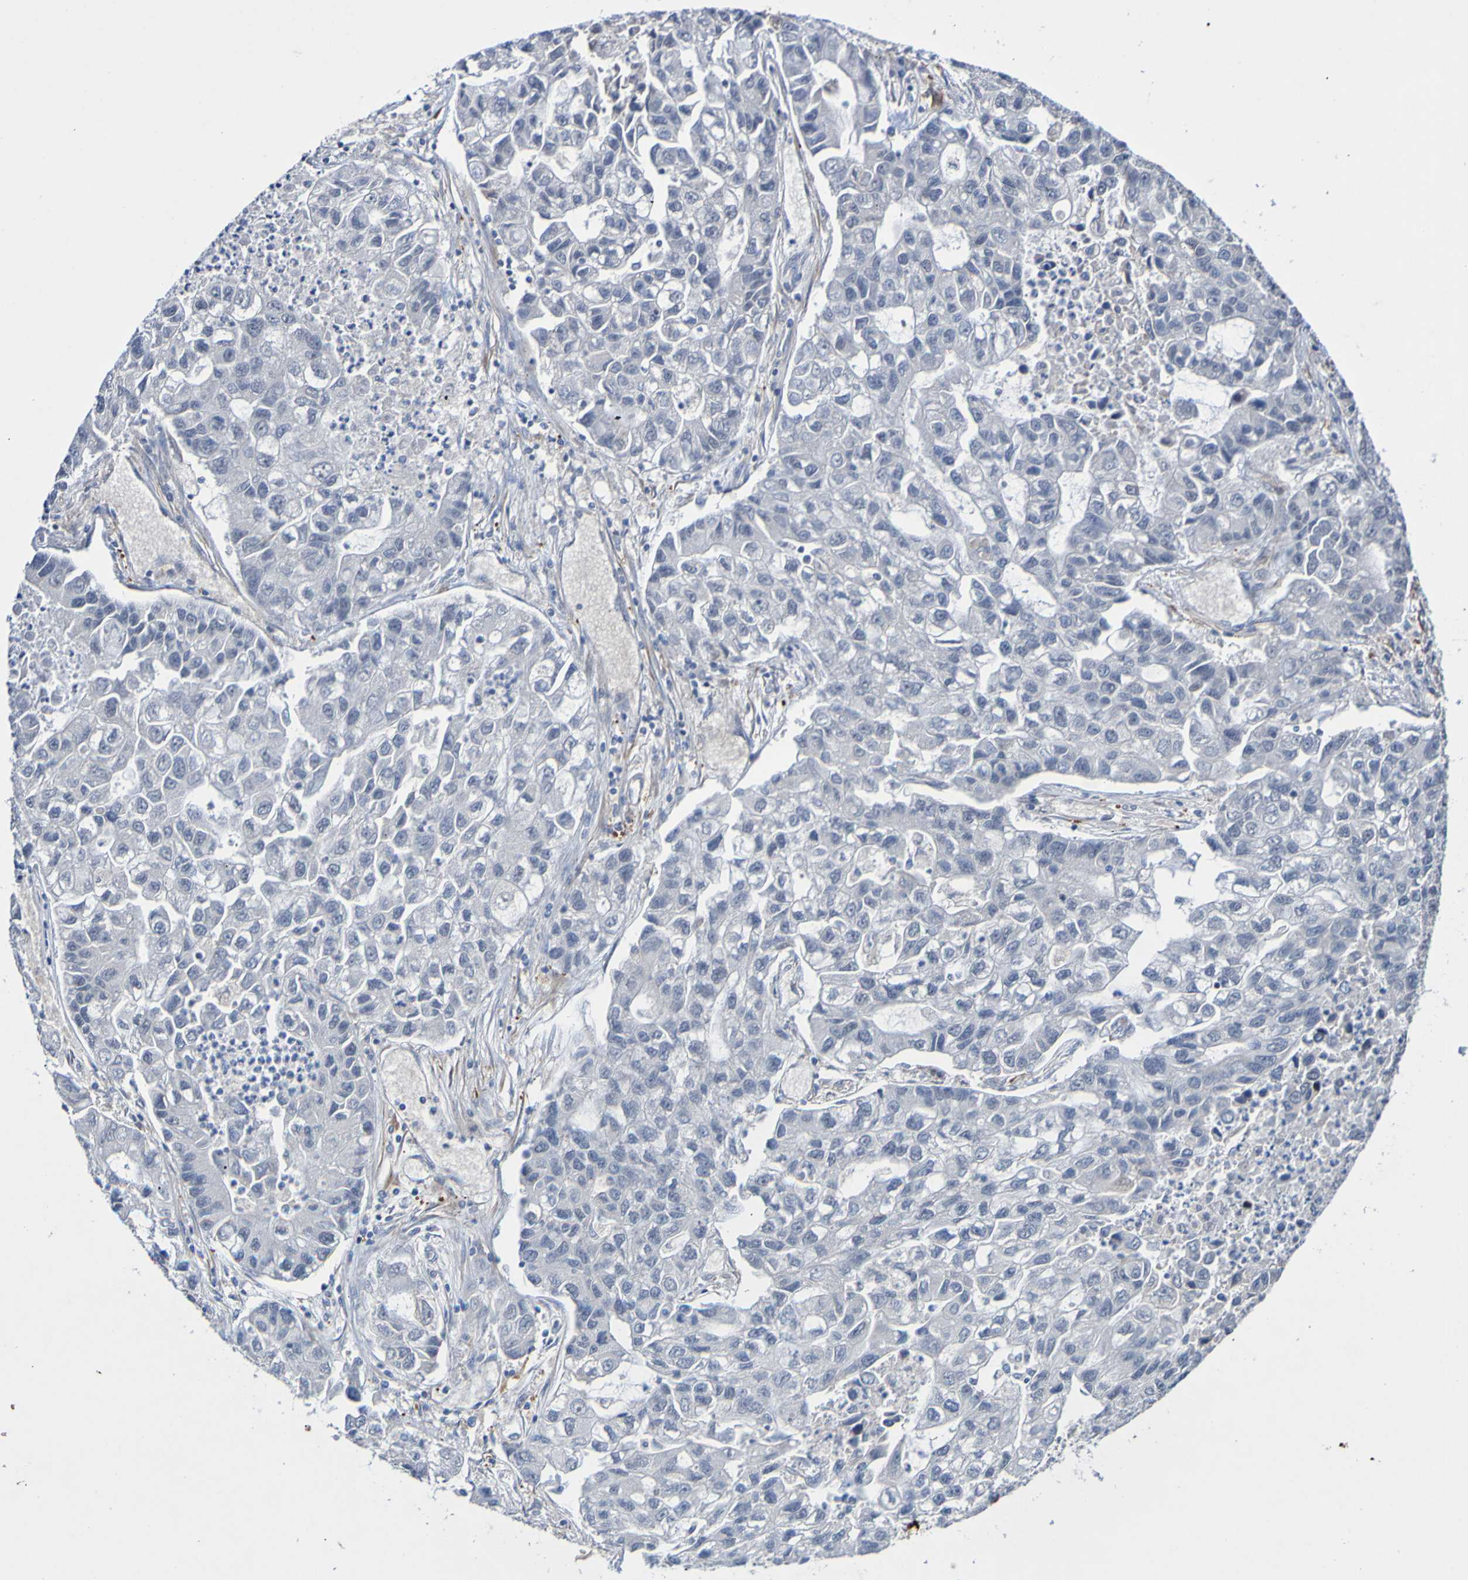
{"staining": {"intensity": "negative", "quantity": "none", "location": "none"}, "tissue": "lung cancer", "cell_type": "Tumor cells", "image_type": "cancer", "snomed": [{"axis": "morphology", "description": "Adenocarcinoma, NOS"}, {"axis": "topography", "description": "Lung"}], "caption": "Protein analysis of lung cancer exhibits no significant expression in tumor cells. The staining was performed using DAB to visualize the protein expression in brown, while the nuclei were stained in blue with hematoxylin (Magnification: 20x).", "gene": "PCGF1", "patient": {"sex": "female", "age": 51}}